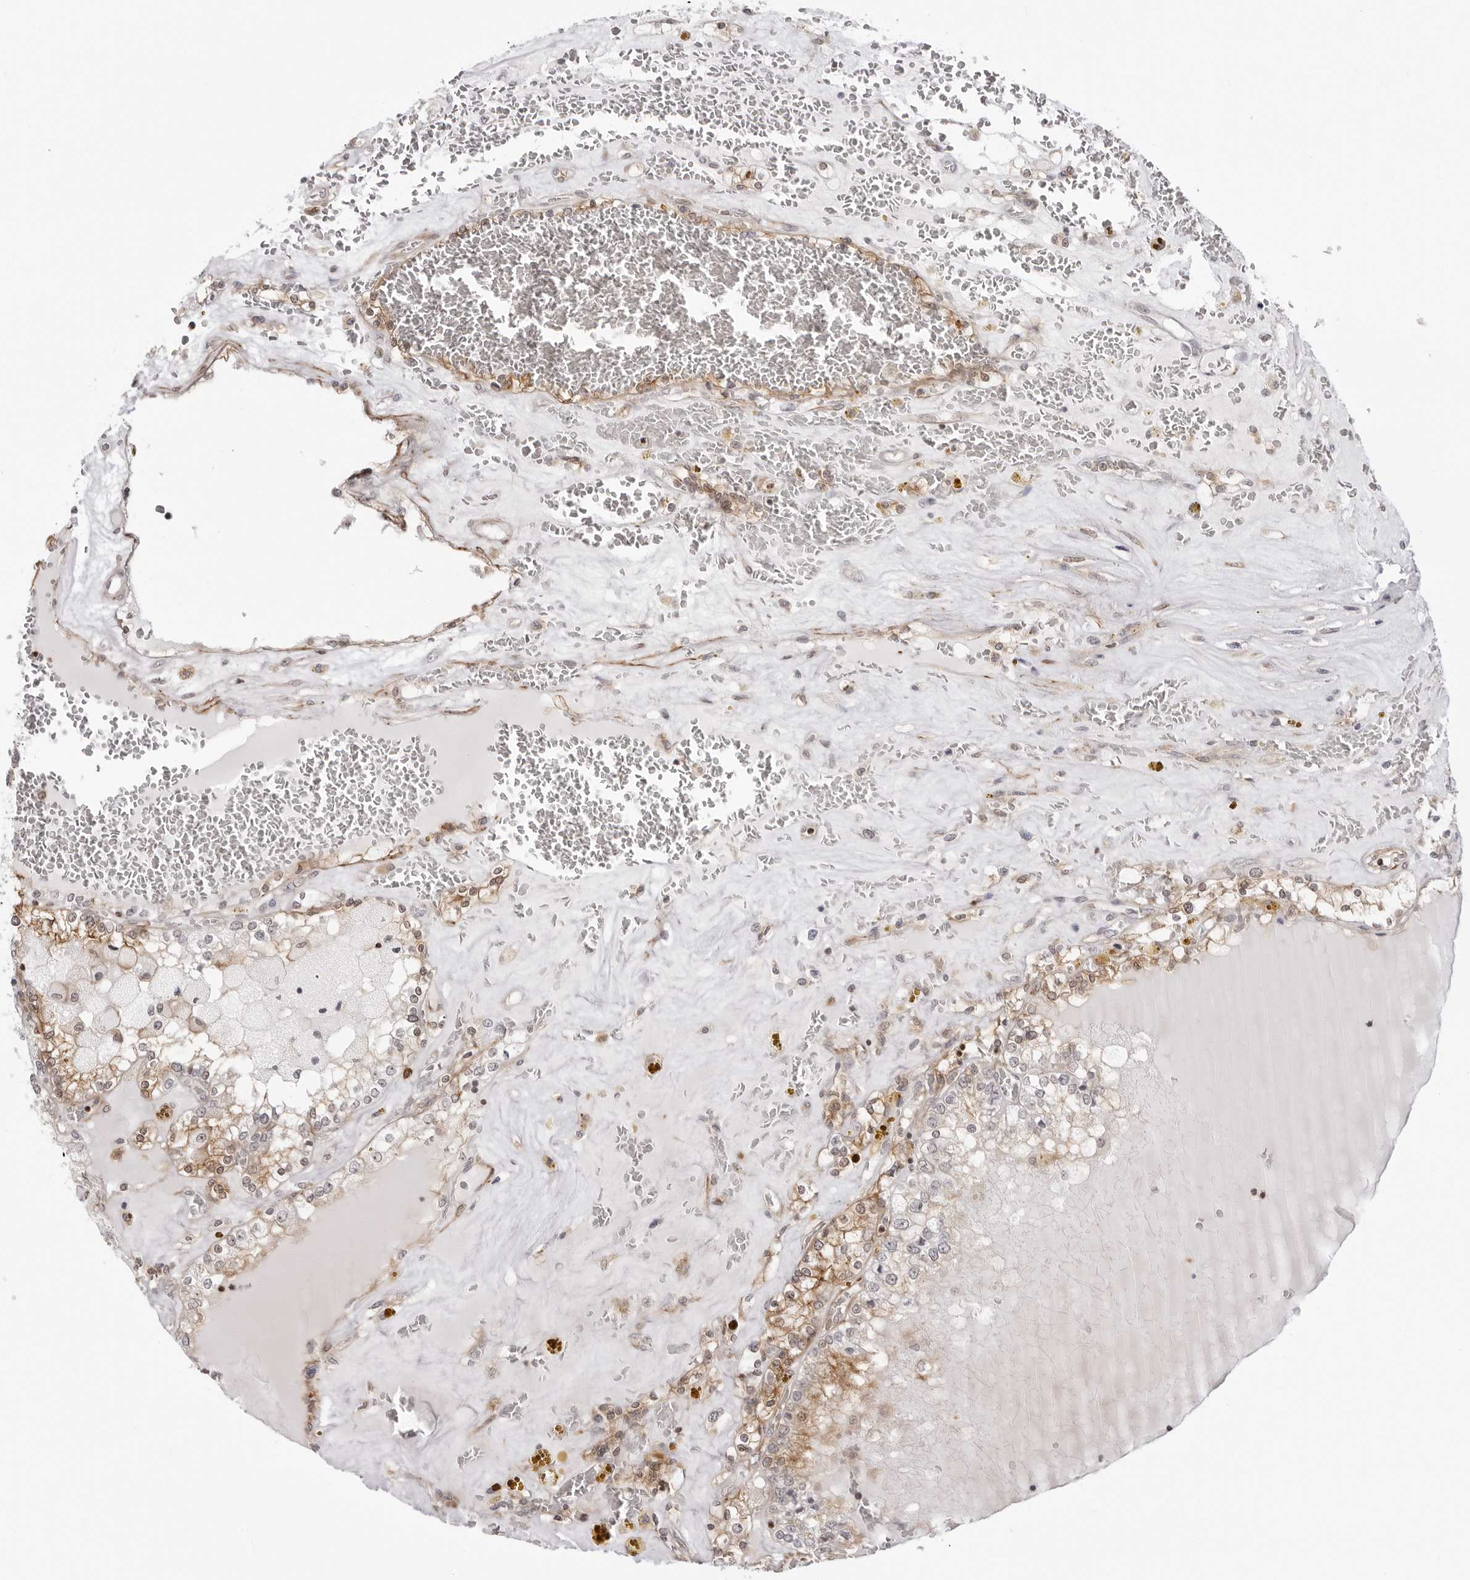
{"staining": {"intensity": "moderate", "quantity": ">75%", "location": "cytoplasmic/membranous"}, "tissue": "renal cancer", "cell_type": "Tumor cells", "image_type": "cancer", "snomed": [{"axis": "morphology", "description": "Adenocarcinoma, NOS"}, {"axis": "topography", "description": "Kidney"}], "caption": "Immunohistochemistry (IHC) histopathology image of human renal cancer stained for a protein (brown), which shows medium levels of moderate cytoplasmic/membranous staining in about >75% of tumor cells.", "gene": "UNK", "patient": {"sex": "female", "age": 56}}